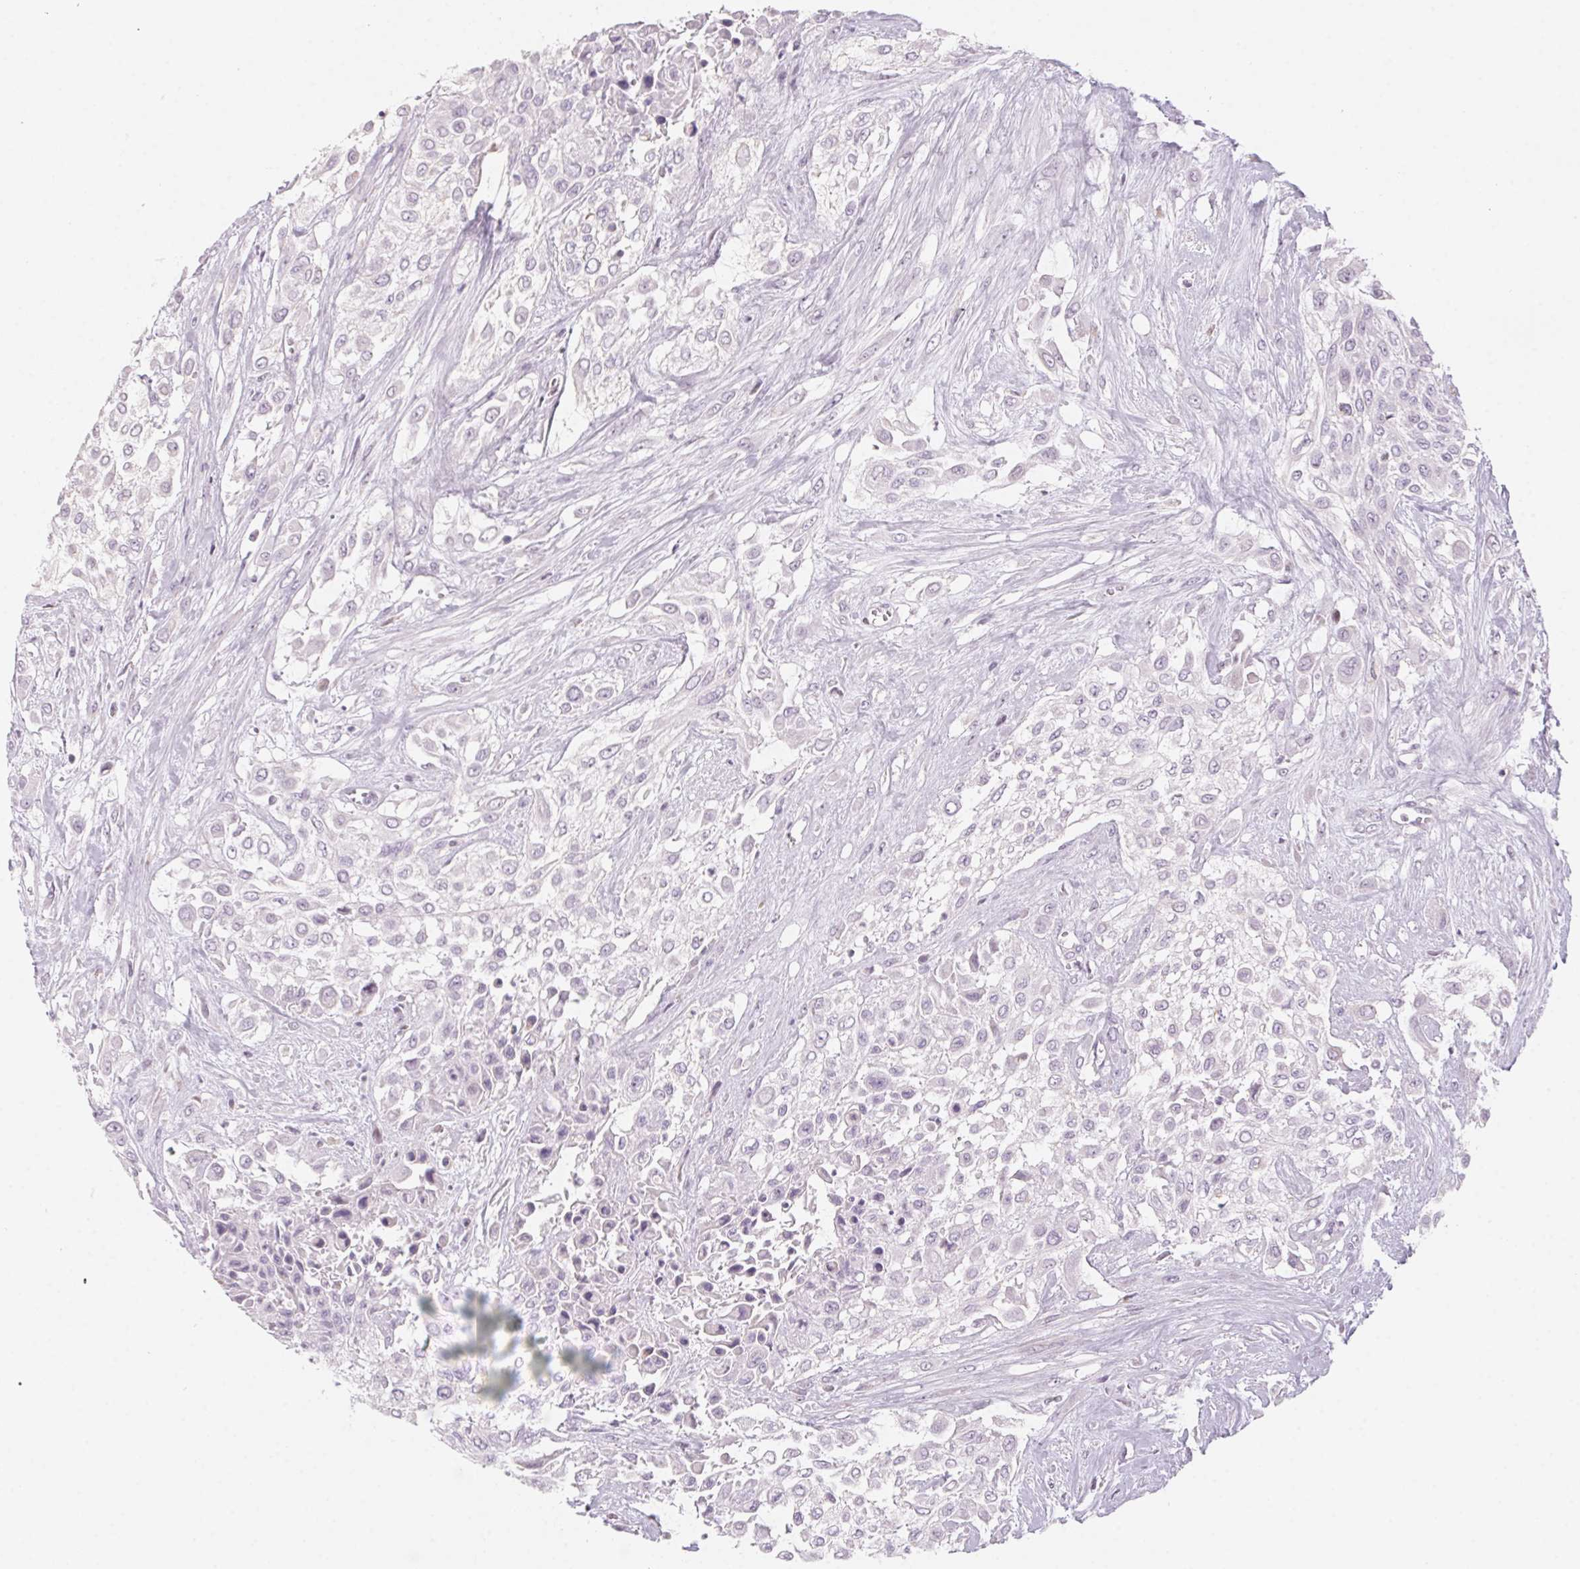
{"staining": {"intensity": "negative", "quantity": "none", "location": "none"}, "tissue": "urothelial cancer", "cell_type": "Tumor cells", "image_type": "cancer", "snomed": [{"axis": "morphology", "description": "Urothelial carcinoma, High grade"}, {"axis": "topography", "description": "Urinary bladder"}], "caption": "An image of urothelial cancer stained for a protein reveals no brown staining in tumor cells.", "gene": "PRPH", "patient": {"sex": "male", "age": 57}}